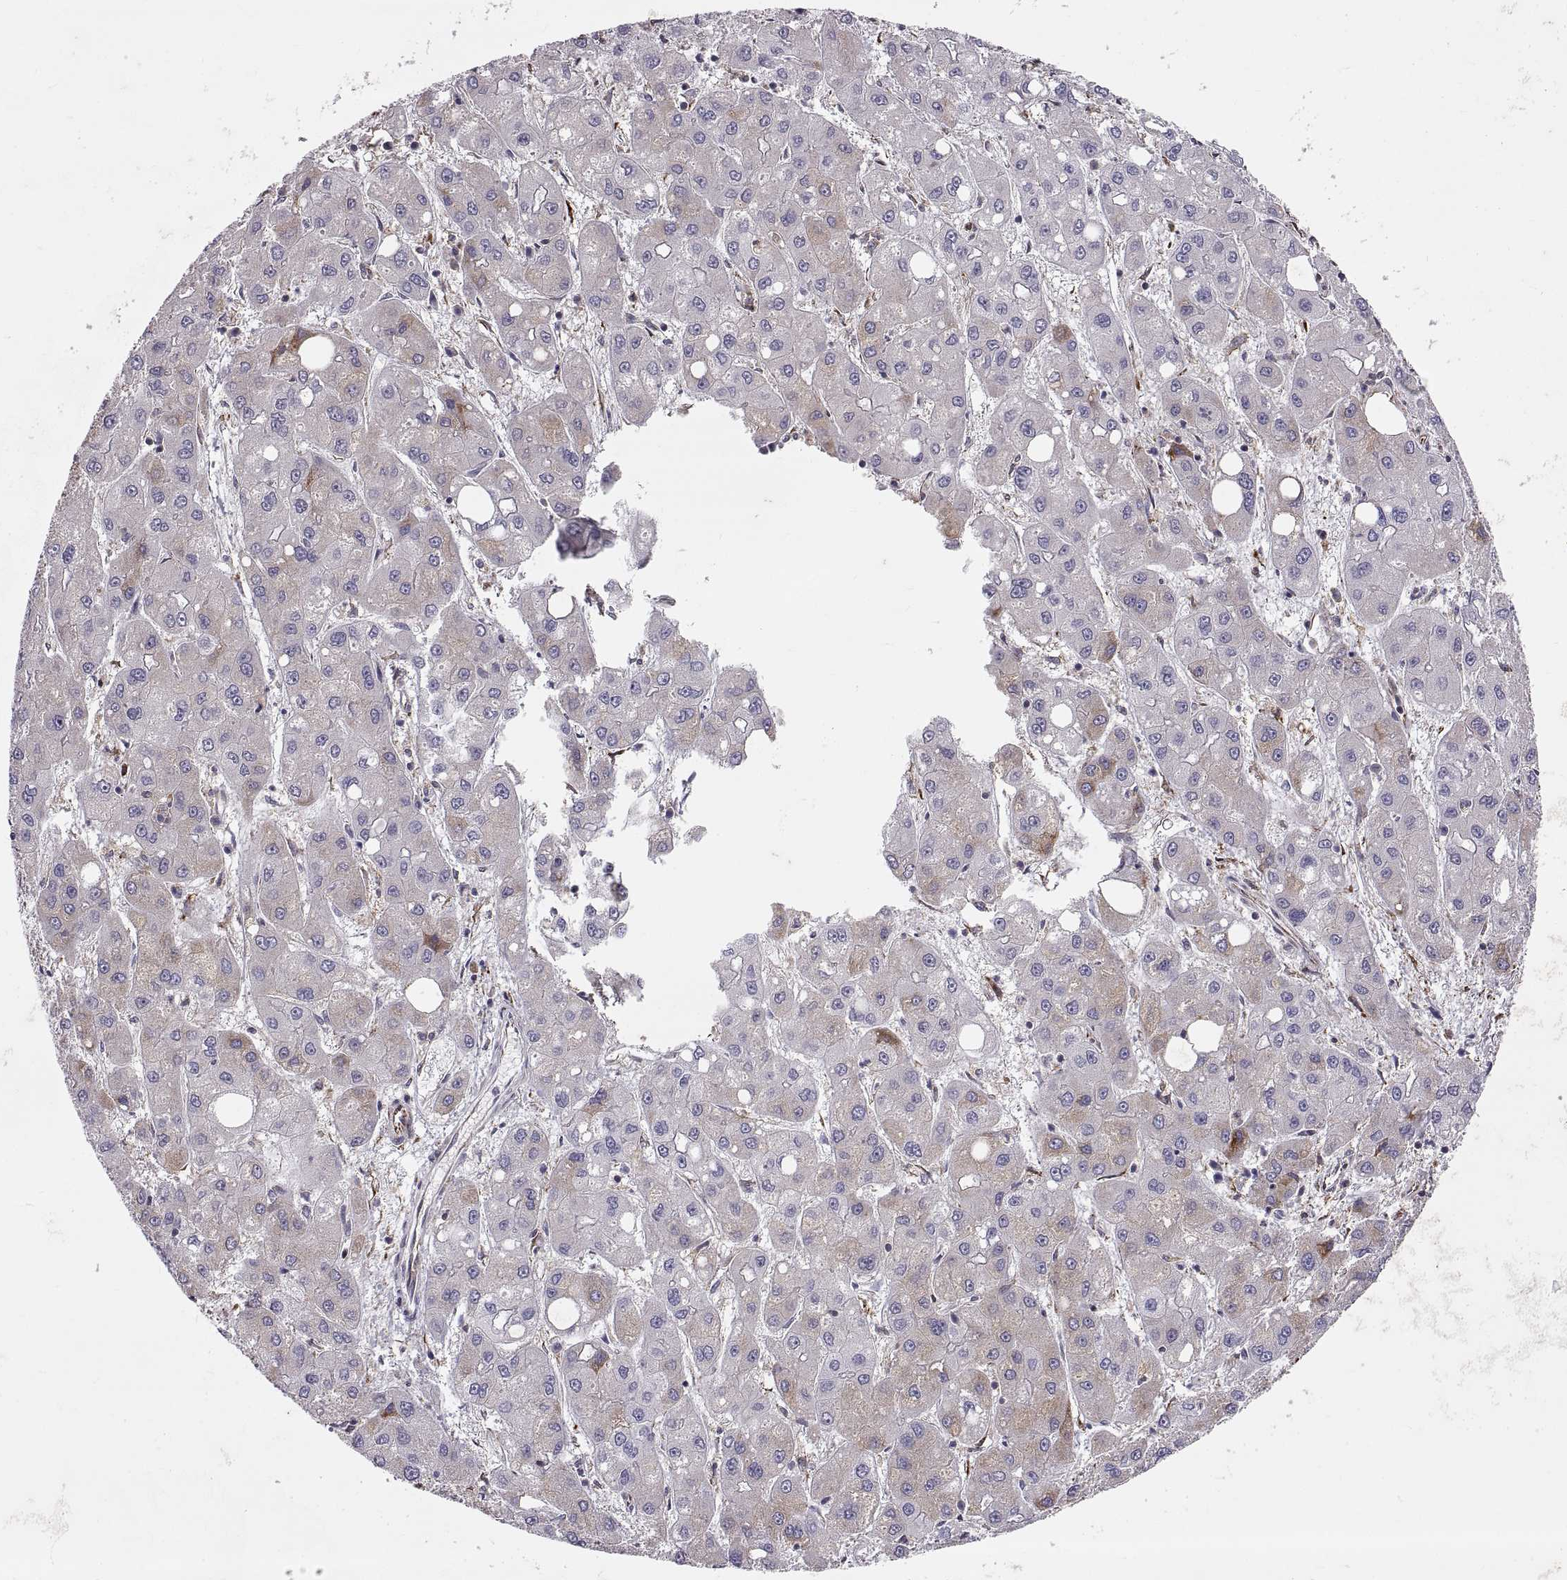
{"staining": {"intensity": "moderate", "quantity": "25%-75%", "location": "cytoplasmic/membranous"}, "tissue": "liver cancer", "cell_type": "Tumor cells", "image_type": "cancer", "snomed": [{"axis": "morphology", "description": "Carcinoma, Hepatocellular, NOS"}, {"axis": "topography", "description": "Liver"}], "caption": "Hepatocellular carcinoma (liver) stained with immunohistochemistry (IHC) shows moderate cytoplasmic/membranous expression in approximately 25%-75% of tumor cells. The staining is performed using DAB brown chromogen to label protein expression. The nuclei are counter-stained blue using hematoxylin.", "gene": "PLEKHB2", "patient": {"sex": "male", "age": 73}}